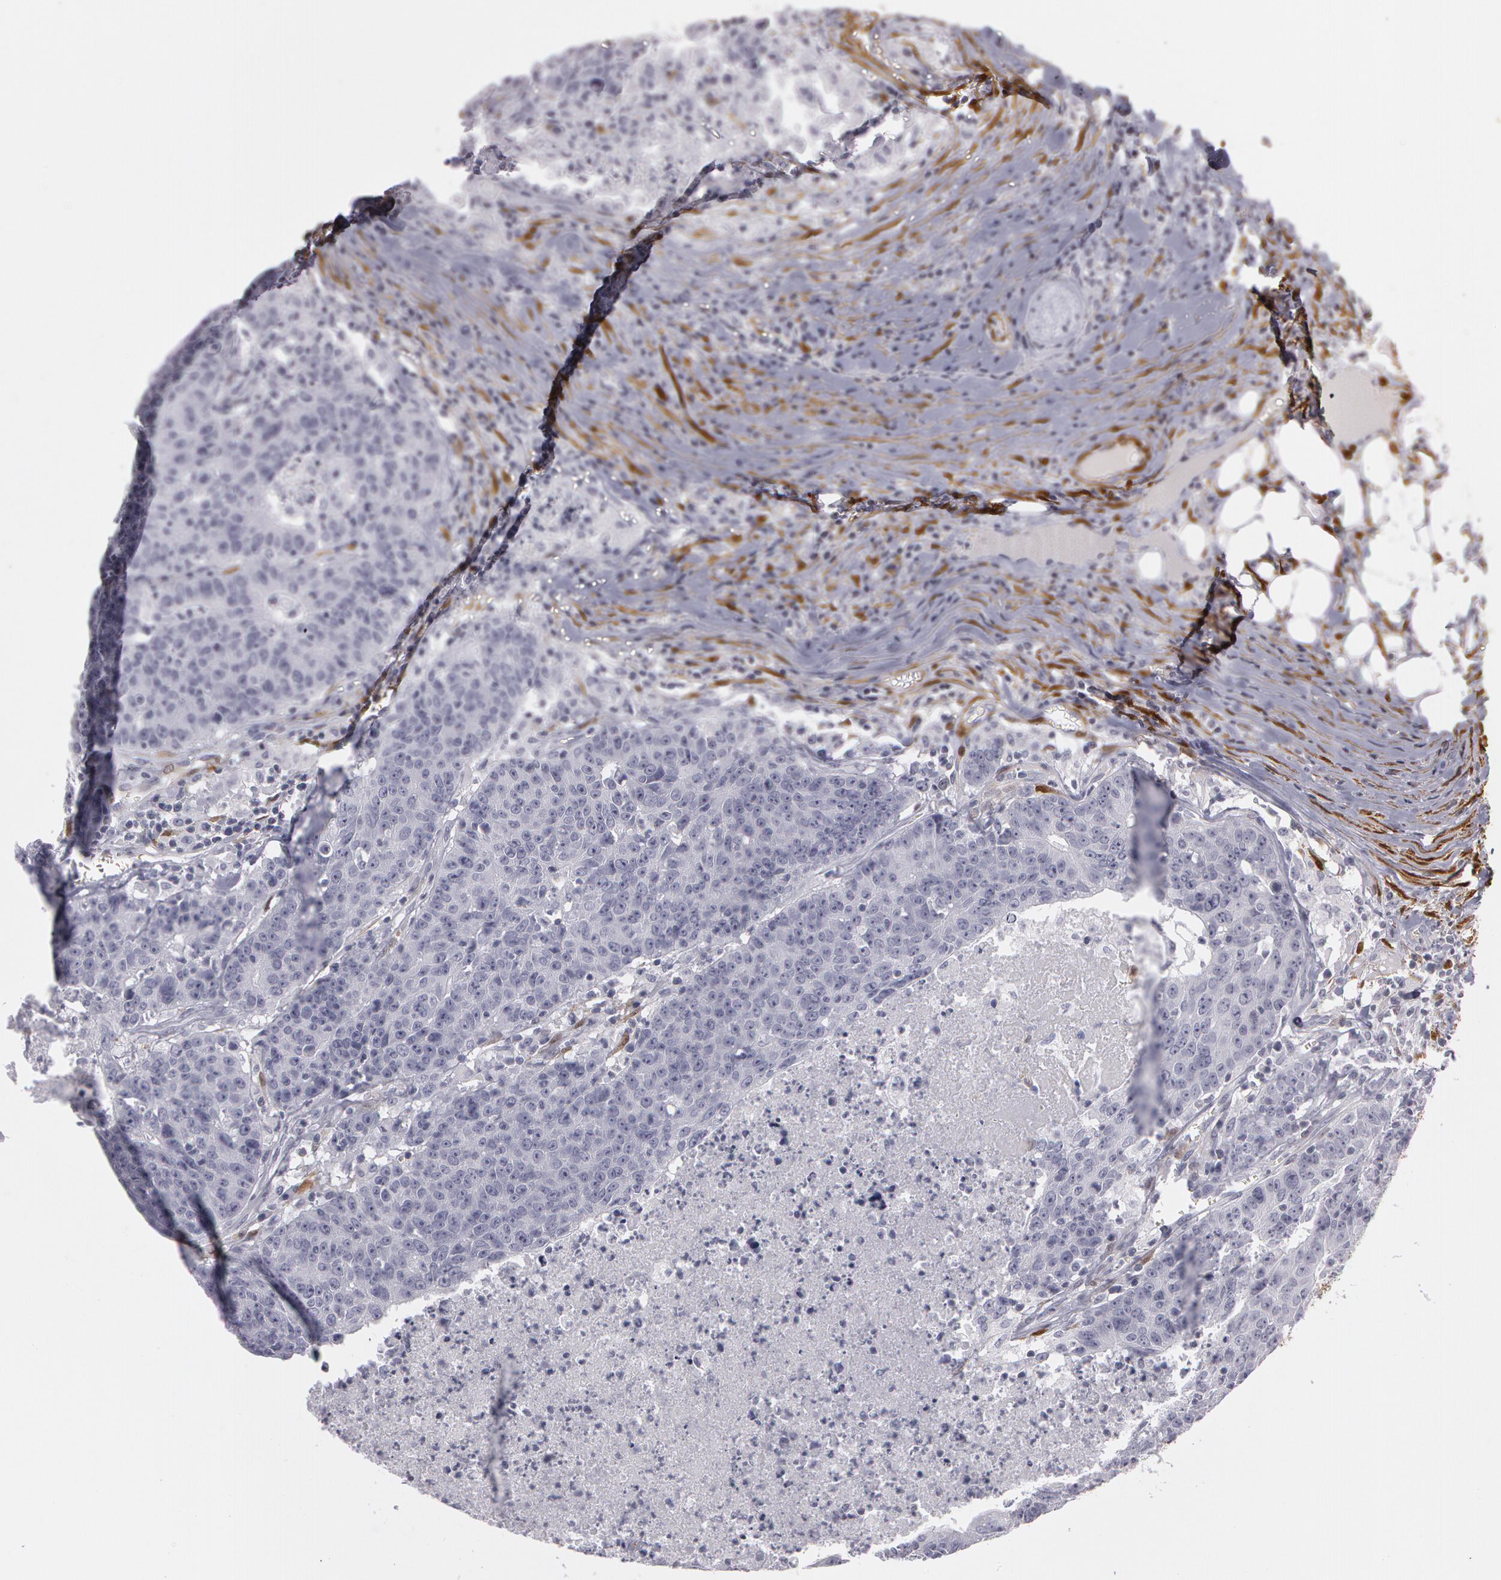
{"staining": {"intensity": "negative", "quantity": "none", "location": "none"}, "tissue": "colorectal cancer", "cell_type": "Tumor cells", "image_type": "cancer", "snomed": [{"axis": "morphology", "description": "Adenocarcinoma, NOS"}, {"axis": "topography", "description": "Colon"}], "caption": "DAB (3,3'-diaminobenzidine) immunohistochemical staining of adenocarcinoma (colorectal) exhibits no significant staining in tumor cells.", "gene": "TAGLN", "patient": {"sex": "female", "age": 53}}